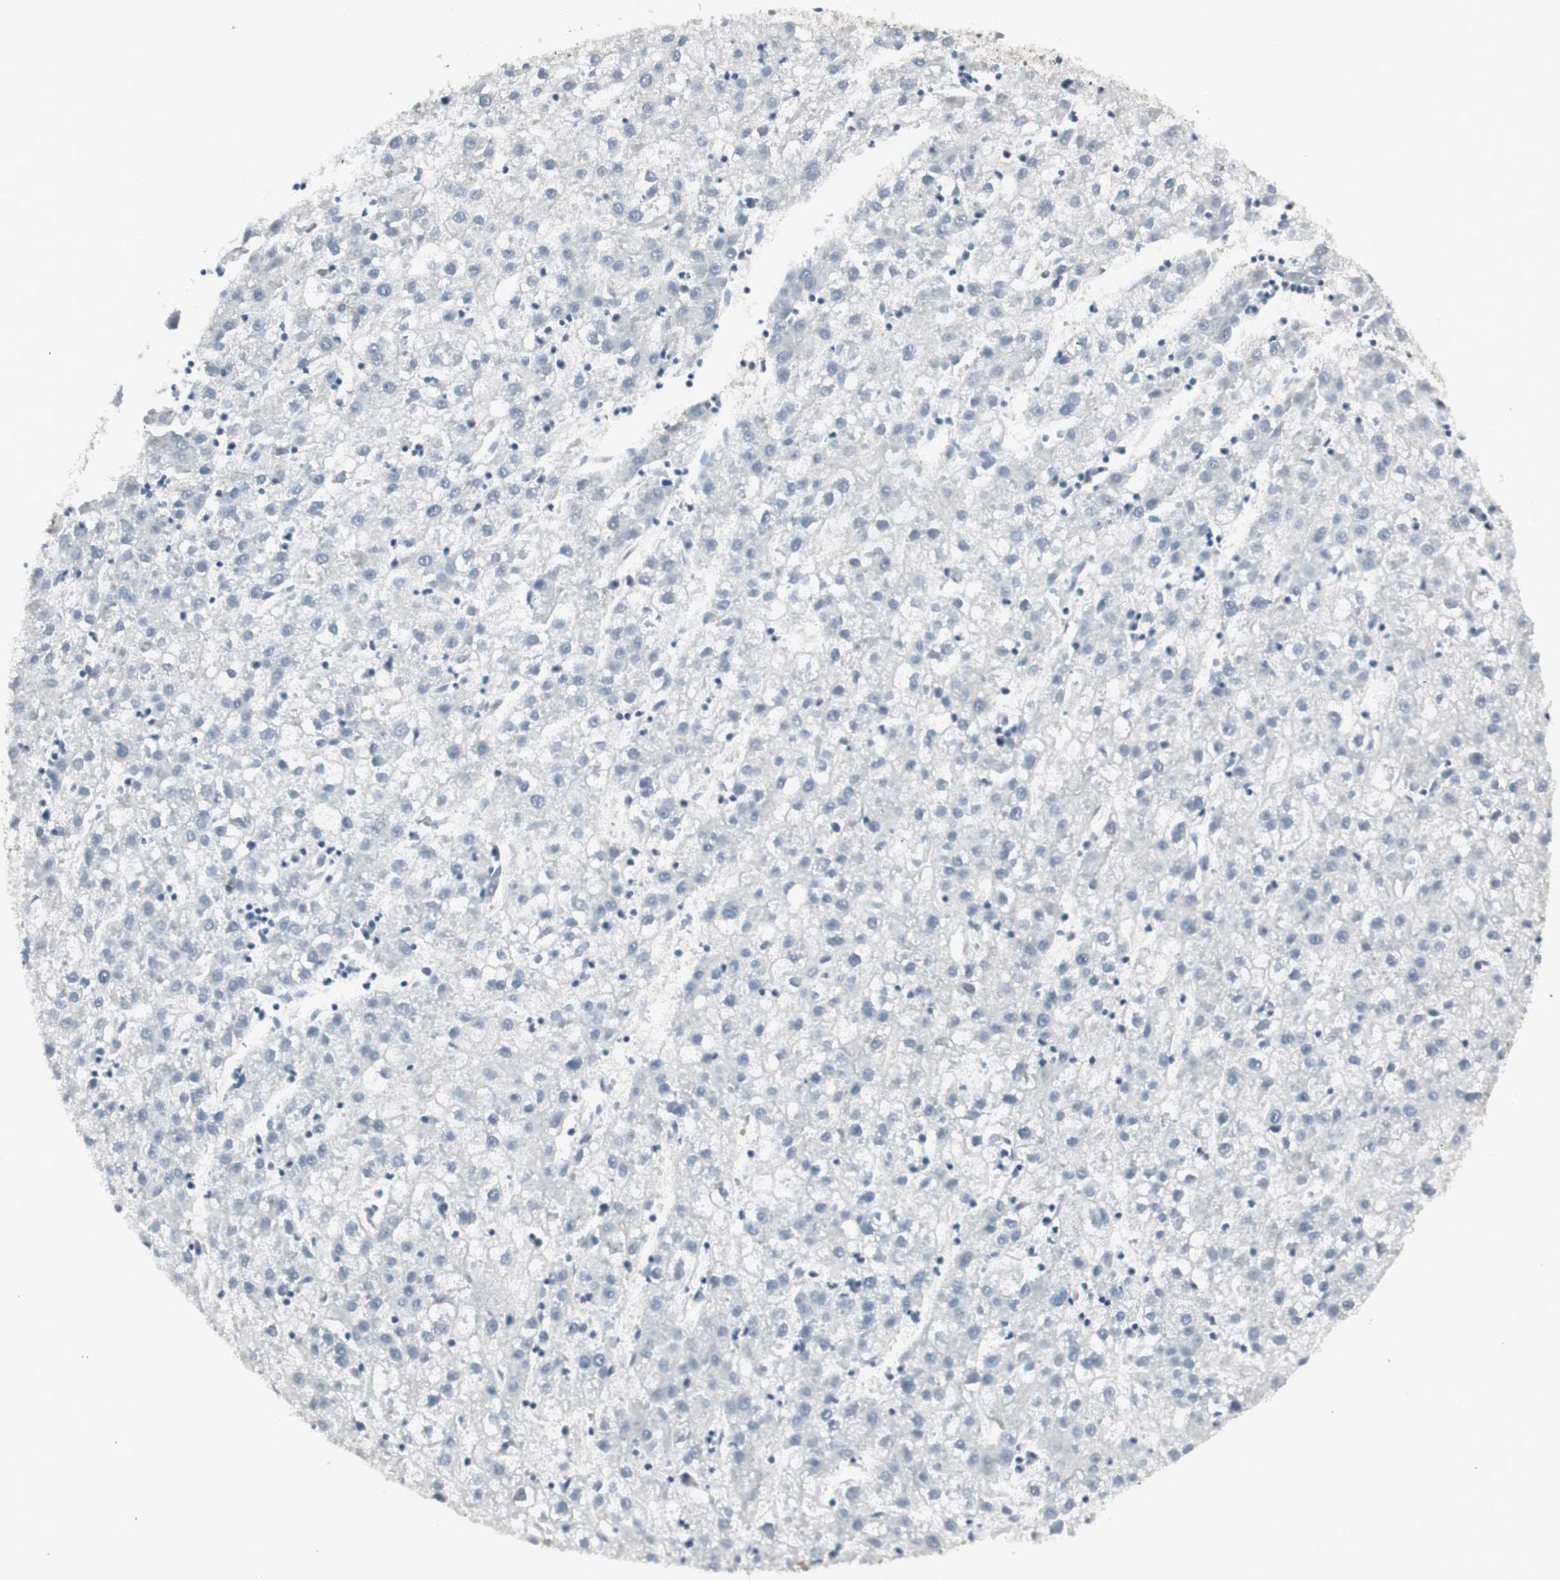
{"staining": {"intensity": "negative", "quantity": "none", "location": "none"}, "tissue": "liver cancer", "cell_type": "Tumor cells", "image_type": "cancer", "snomed": [{"axis": "morphology", "description": "Carcinoma, Hepatocellular, NOS"}, {"axis": "topography", "description": "Liver"}], "caption": "This is an IHC micrograph of human hepatocellular carcinoma (liver). There is no expression in tumor cells.", "gene": "LONP2", "patient": {"sex": "male", "age": 72}}